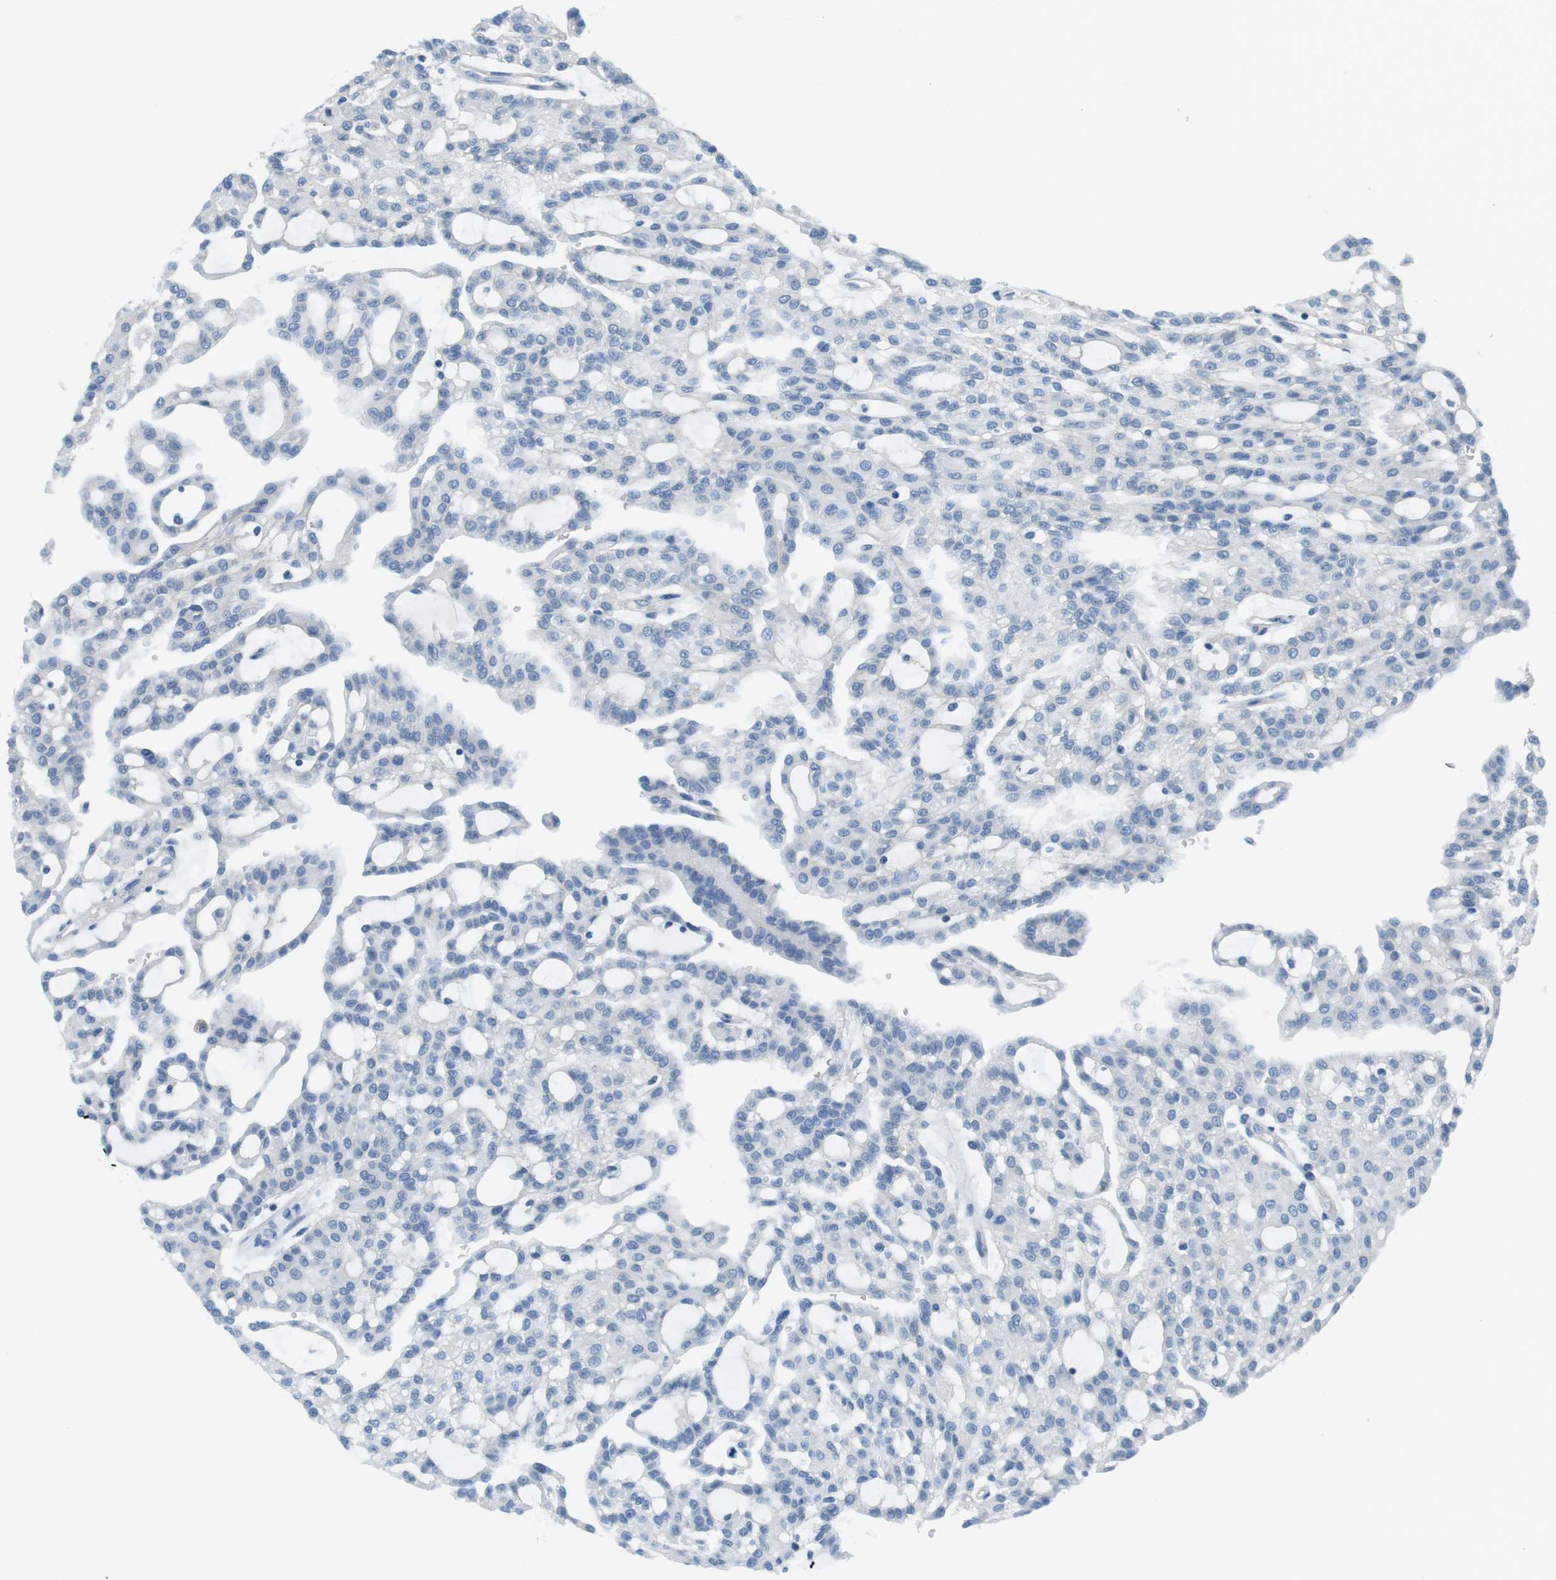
{"staining": {"intensity": "negative", "quantity": "none", "location": "none"}, "tissue": "renal cancer", "cell_type": "Tumor cells", "image_type": "cancer", "snomed": [{"axis": "morphology", "description": "Adenocarcinoma, NOS"}, {"axis": "topography", "description": "Kidney"}], "caption": "Renal cancer (adenocarcinoma) was stained to show a protein in brown. There is no significant staining in tumor cells.", "gene": "SLC6A6", "patient": {"sex": "male", "age": 63}}